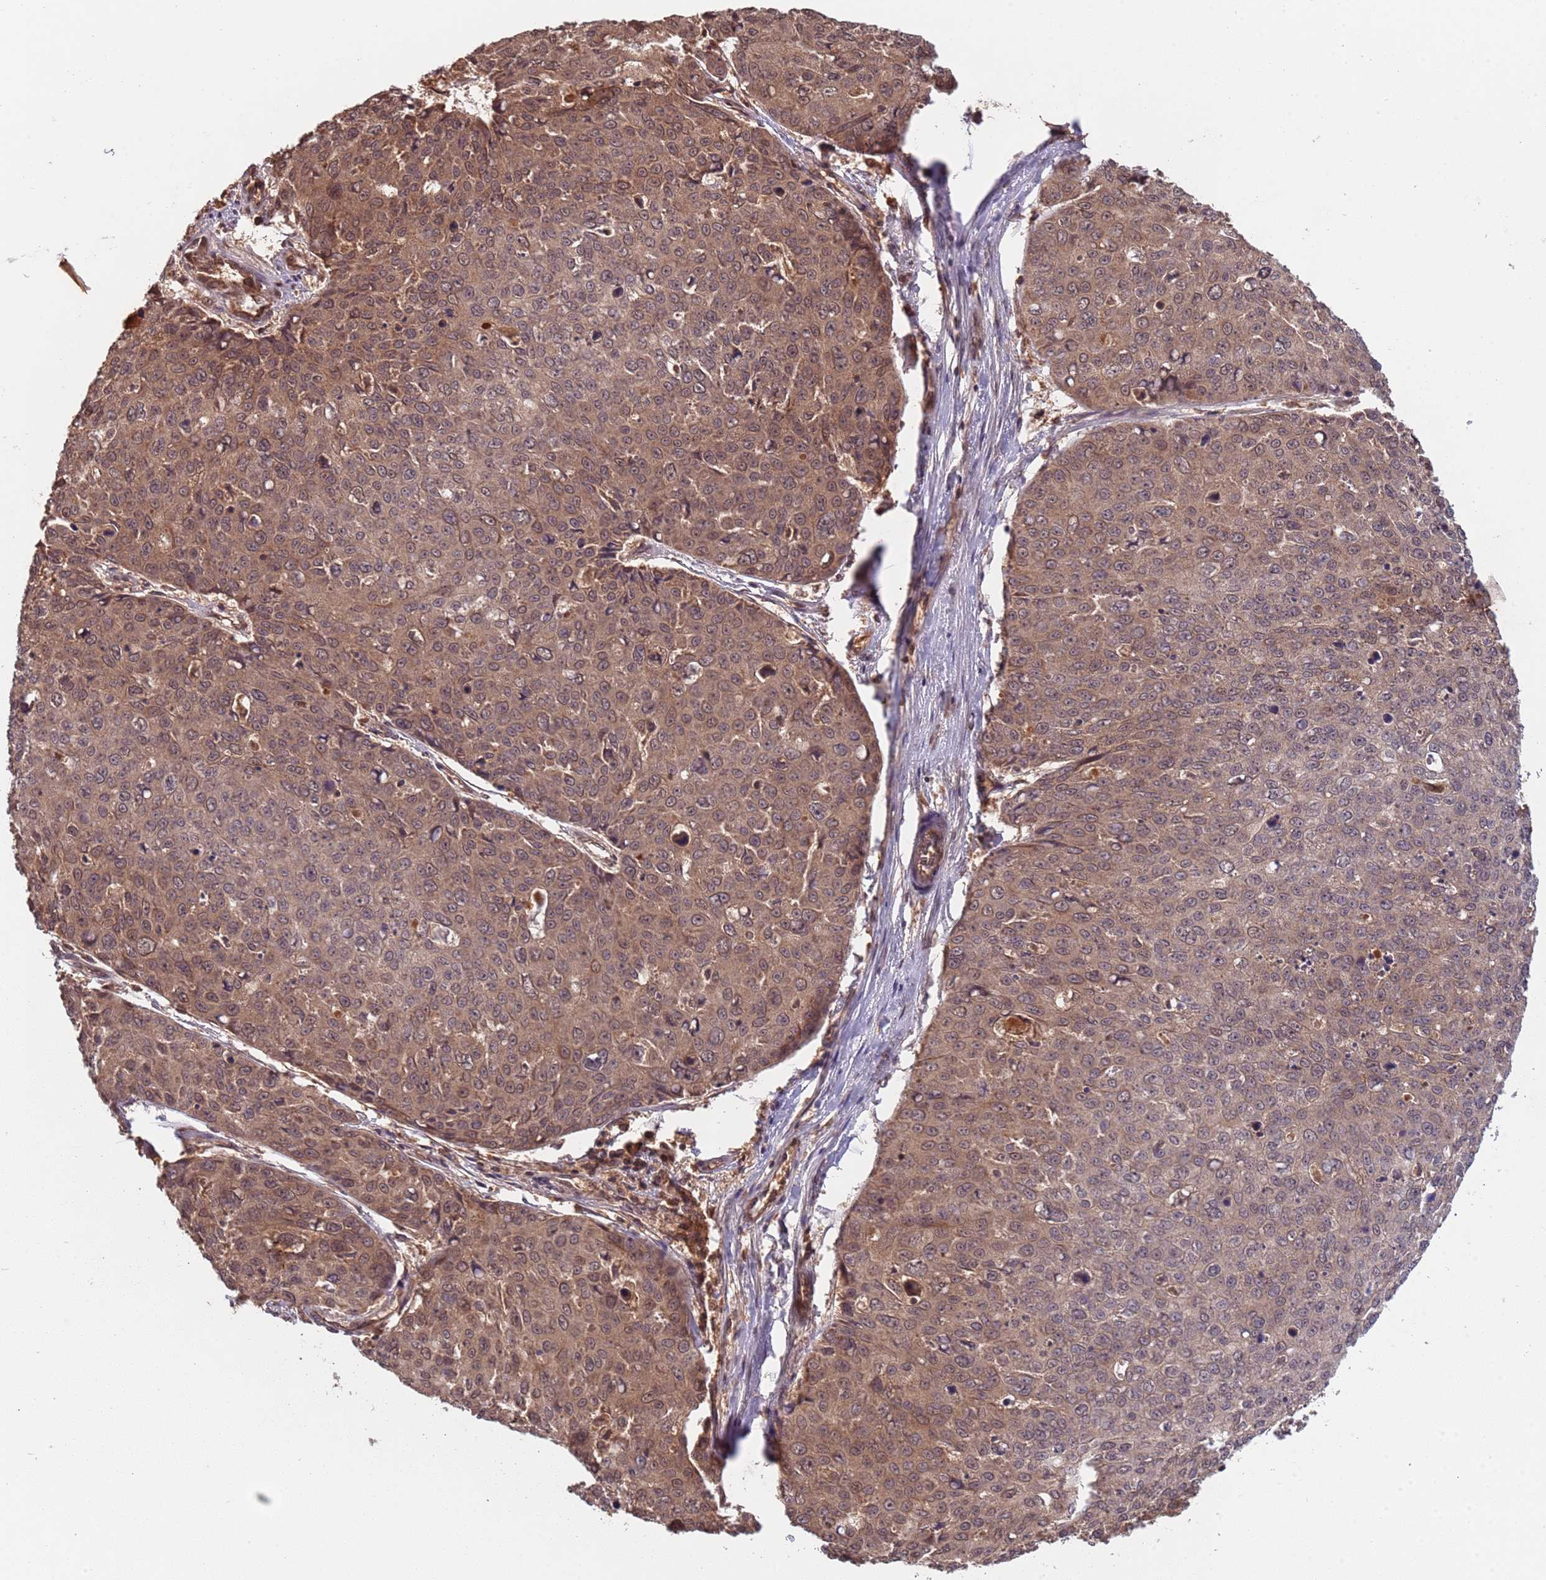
{"staining": {"intensity": "moderate", "quantity": ">75%", "location": "cytoplasmic/membranous,nuclear"}, "tissue": "skin cancer", "cell_type": "Tumor cells", "image_type": "cancer", "snomed": [{"axis": "morphology", "description": "Squamous cell carcinoma, NOS"}, {"axis": "topography", "description": "Skin"}], "caption": "Skin cancer (squamous cell carcinoma) was stained to show a protein in brown. There is medium levels of moderate cytoplasmic/membranous and nuclear positivity in about >75% of tumor cells.", "gene": "ERI1", "patient": {"sex": "male", "age": 71}}